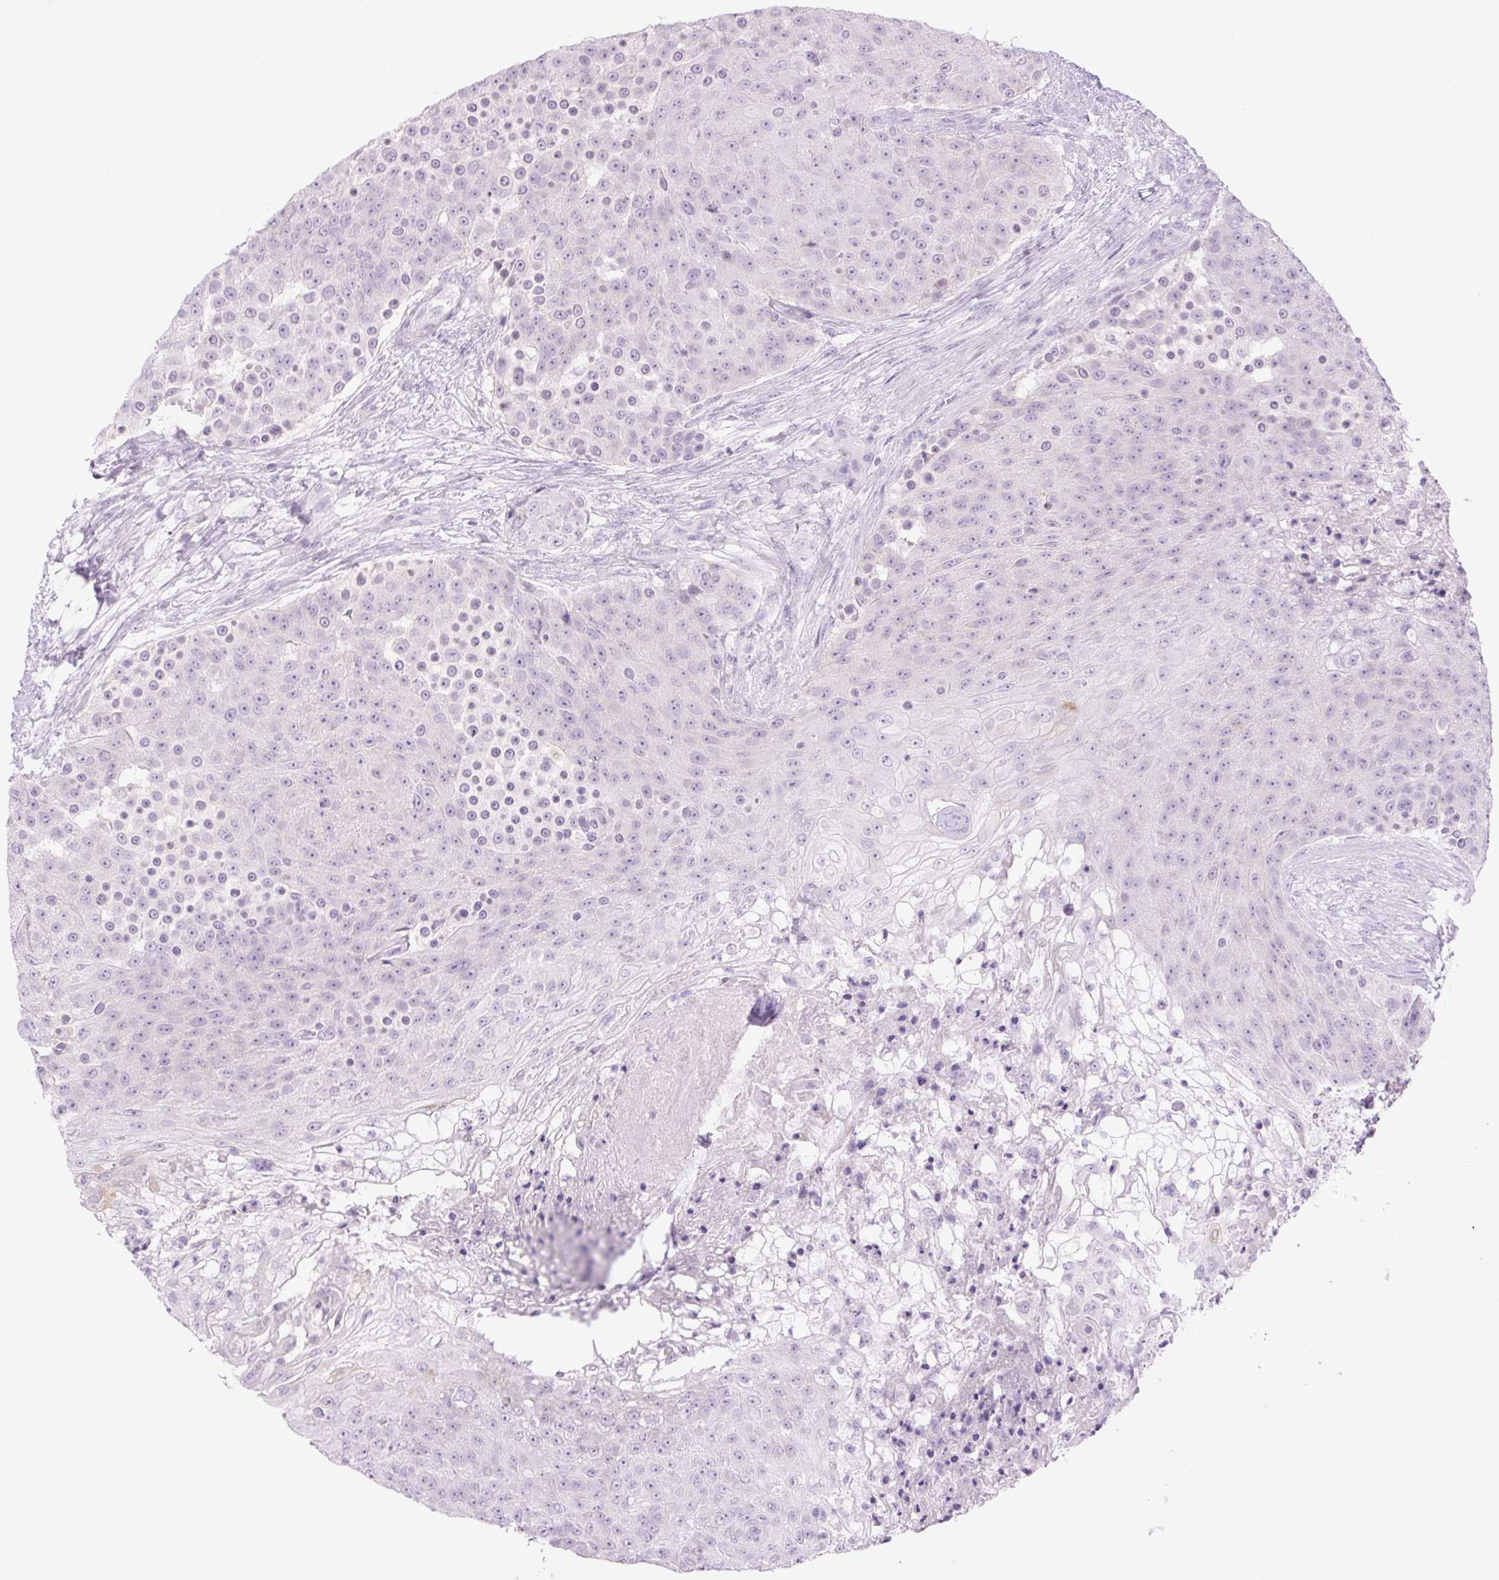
{"staining": {"intensity": "negative", "quantity": "none", "location": "none"}, "tissue": "urothelial cancer", "cell_type": "Tumor cells", "image_type": "cancer", "snomed": [{"axis": "morphology", "description": "Urothelial carcinoma, High grade"}, {"axis": "topography", "description": "Urinary bladder"}], "caption": "Tumor cells show no significant protein staining in urothelial carcinoma (high-grade). Nuclei are stained in blue.", "gene": "COL9A2", "patient": {"sex": "female", "age": 63}}